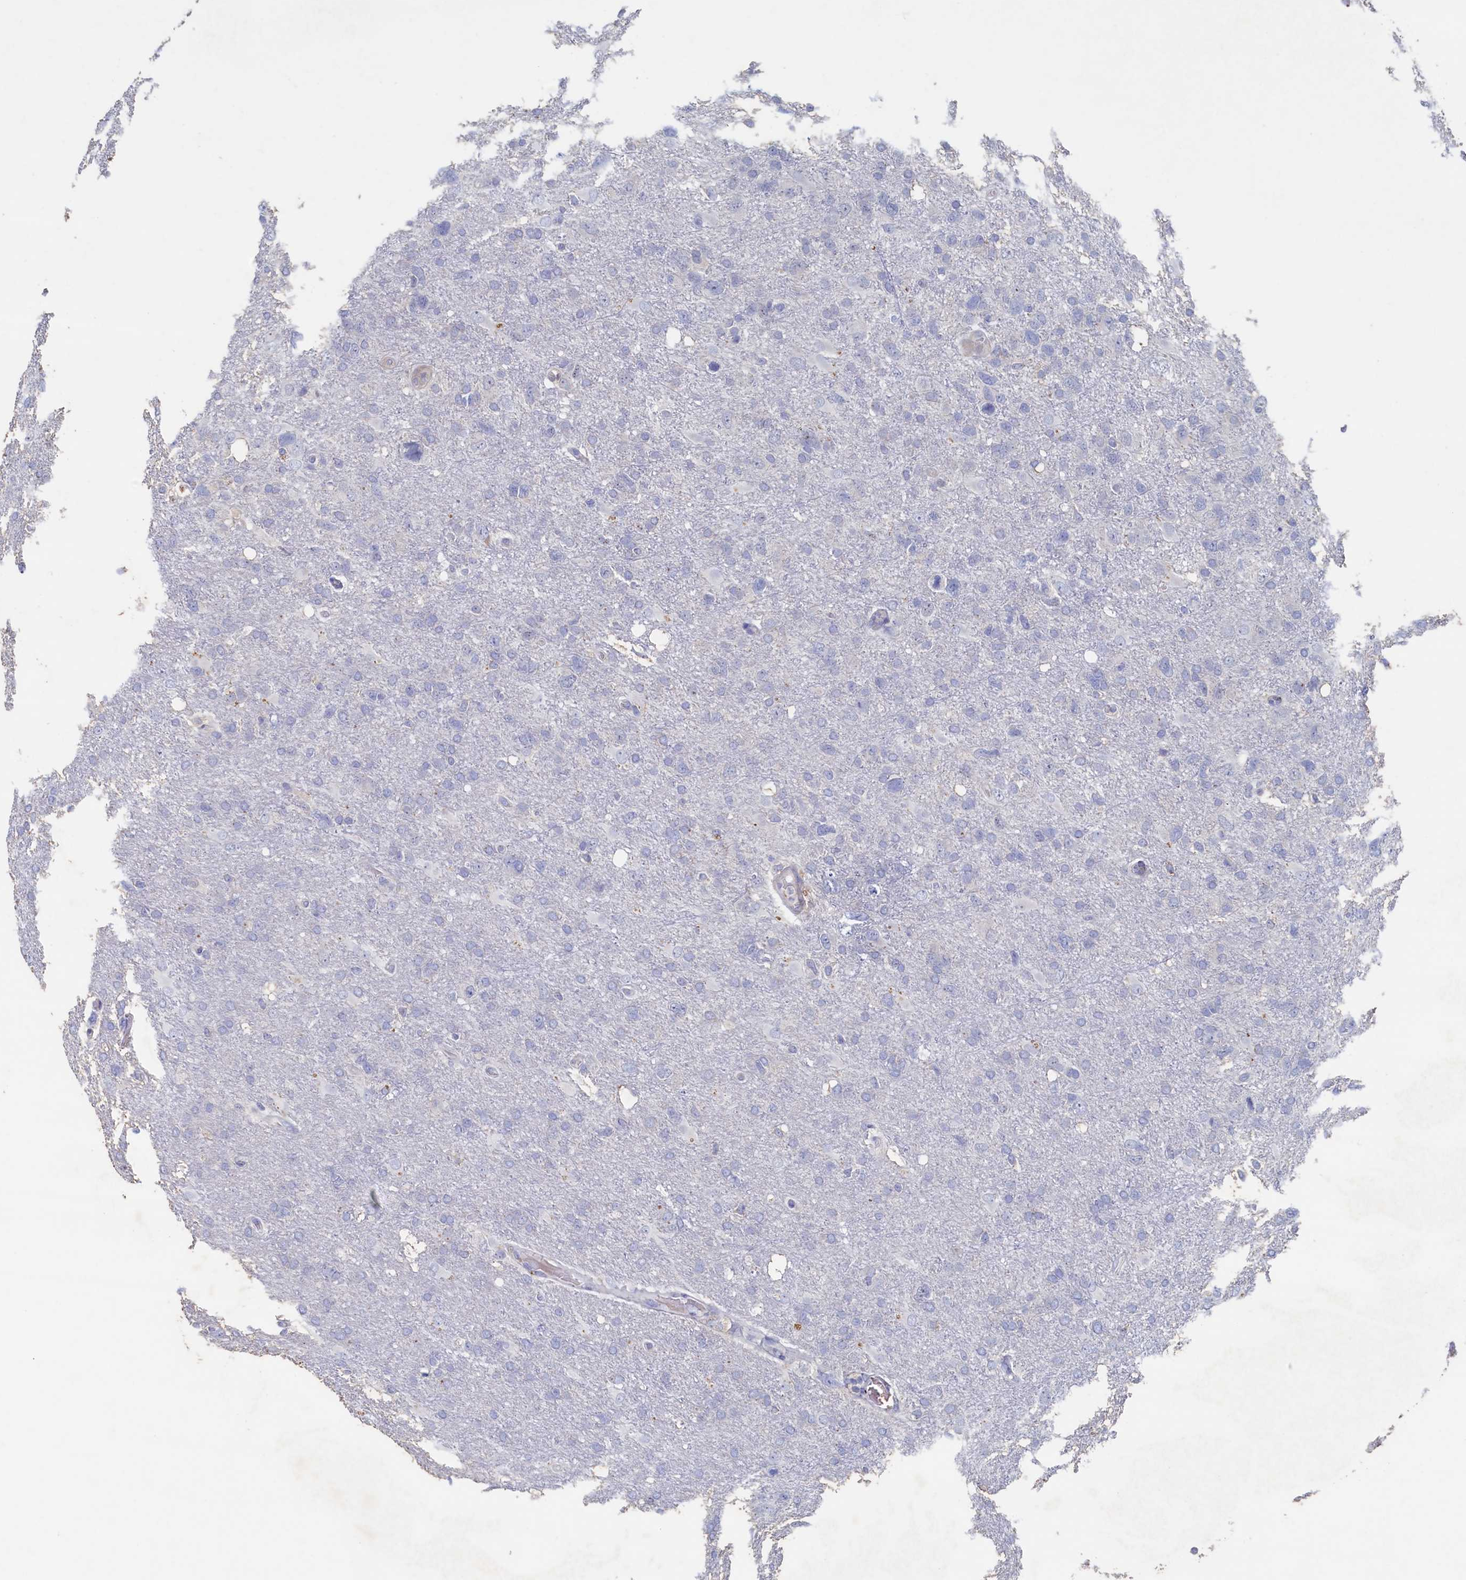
{"staining": {"intensity": "negative", "quantity": "none", "location": "none"}, "tissue": "glioma", "cell_type": "Tumor cells", "image_type": "cancer", "snomed": [{"axis": "morphology", "description": "Glioma, malignant, High grade"}, {"axis": "topography", "description": "Brain"}], "caption": "Tumor cells are negative for protein expression in human high-grade glioma (malignant). (Stains: DAB immunohistochemistry (IHC) with hematoxylin counter stain, Microscopy: brightfield microscopy at high magnification).", "gene": "CBLIF", "patient": {"sex": "male", "age": 61}}